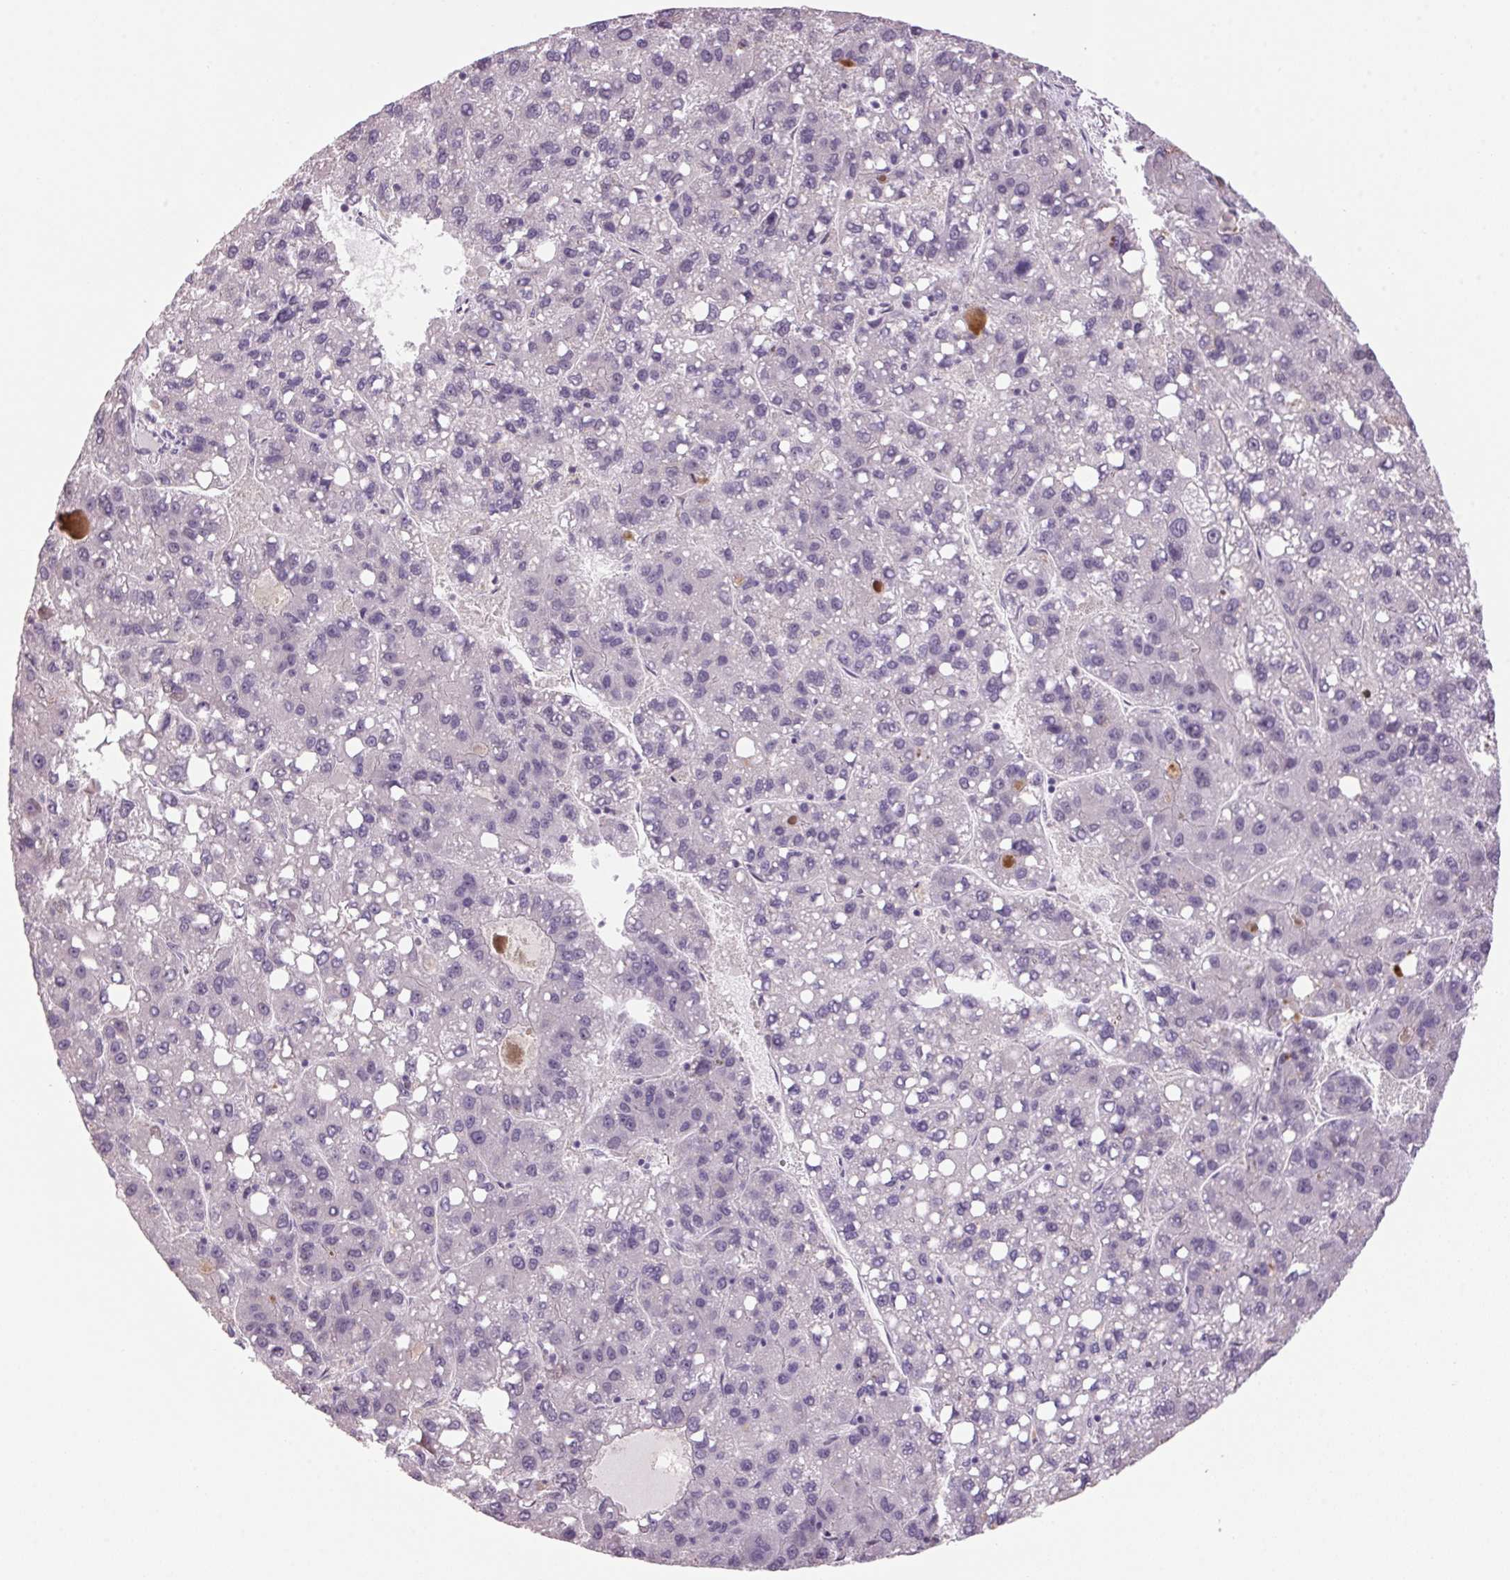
{"staining": {"intensity": "negative", "quantity": "none", "location": "none"}, "tissue": "liver cancer", "cell_type": "Tumor cells", "image_type": "cancer", "snomed": [{"axis": "morphology", "description": "Carcinoma, Hepatocellular, NOS"}, {"axis": "topography", "description": "Liver"}], "caption": "The image reveals no staining of tumor cells in hepatocellular carcinoma (liver).", "gene": "VWA3B", "patient": {"sex": "female", "age": 82}}